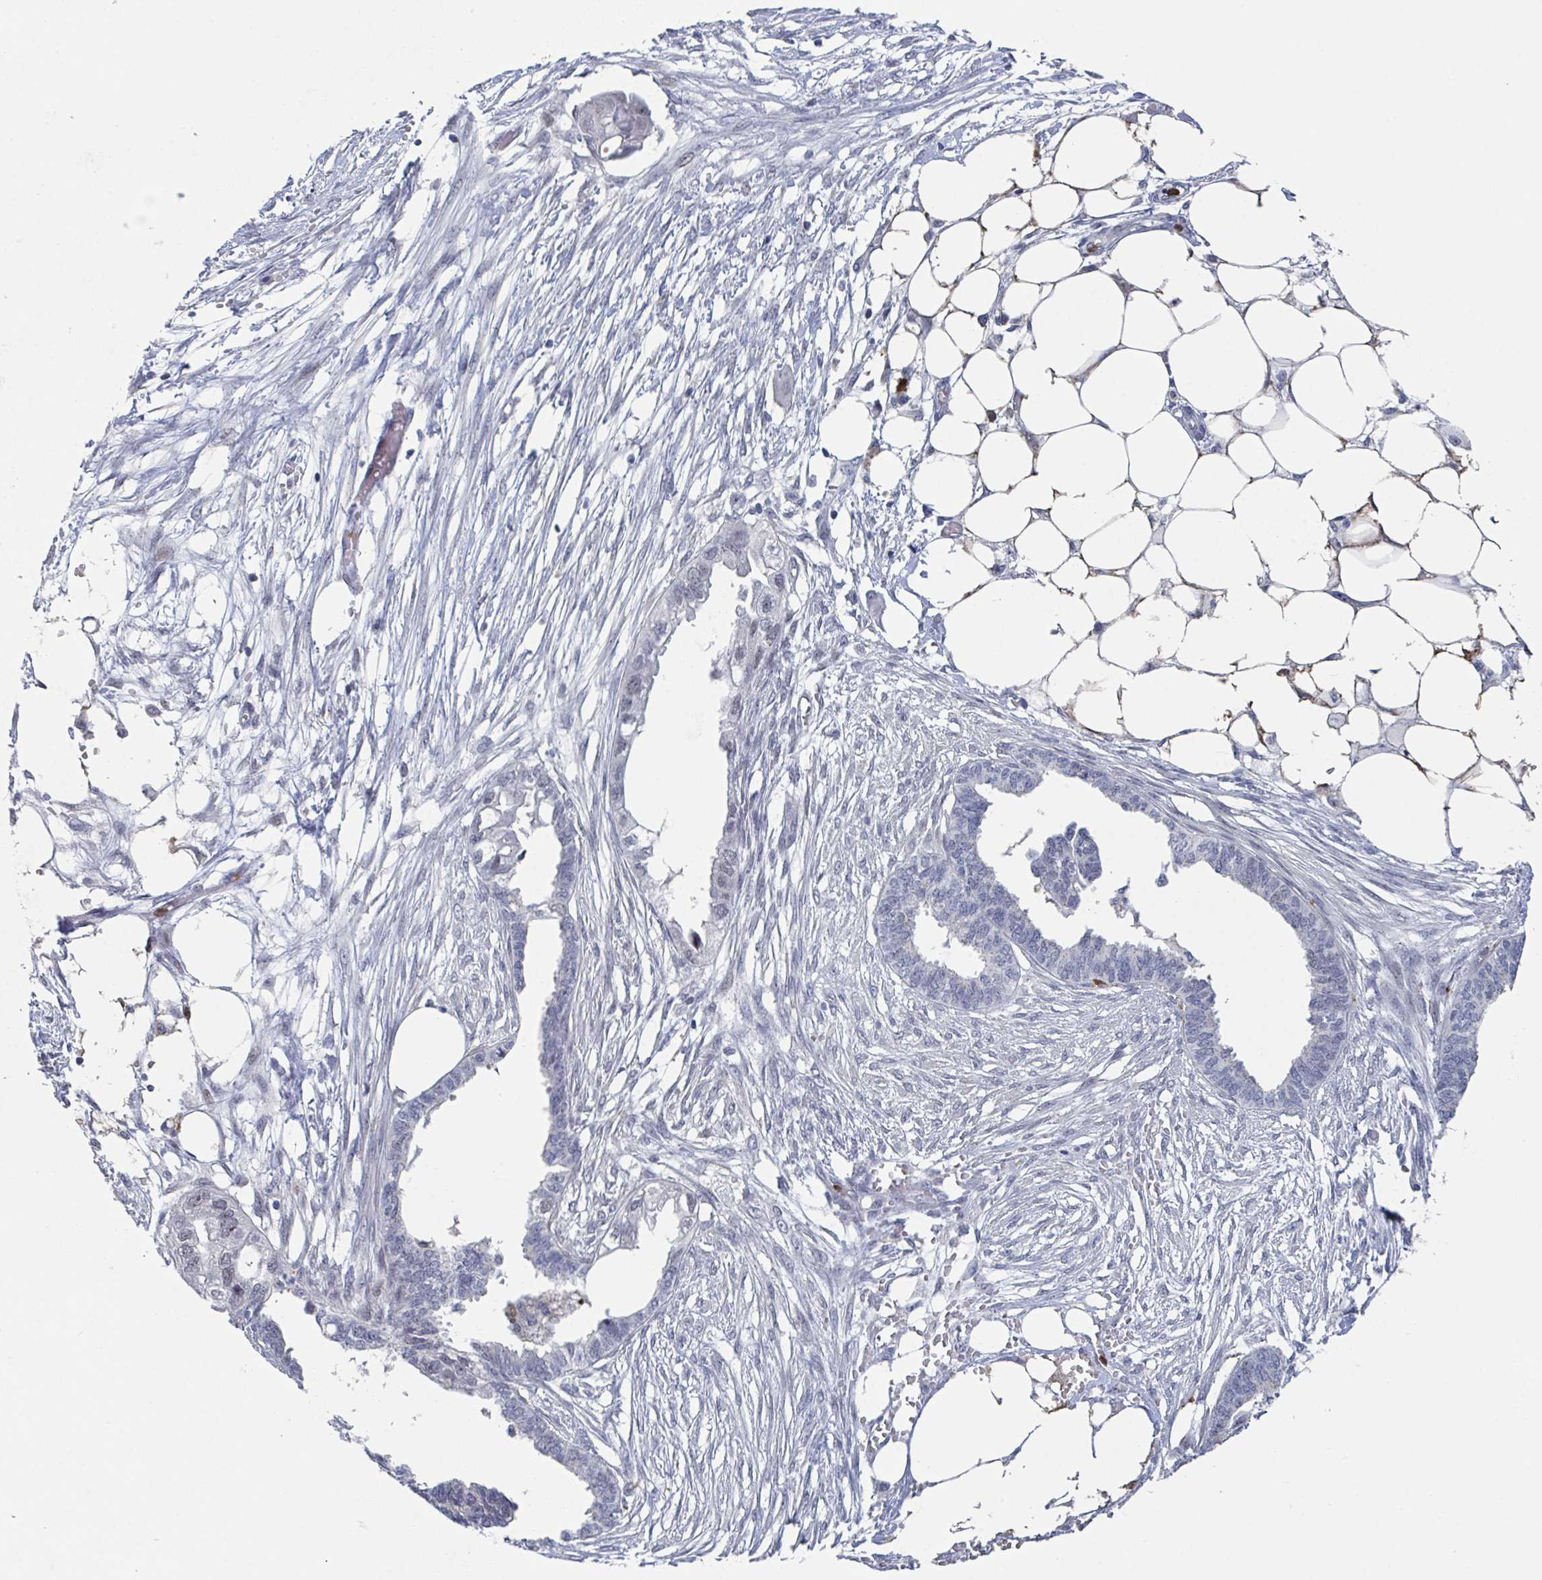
{"staining": {"intensity": "moderate", "quantity": "<25%", "location": "nuclear"}, "tissue": "endometrial cancer", "cell_type": "Tumor cells", "image_type": "cancer", "snomed": [{"axis": "morphology", "description": "Adenocarcinoma, NOS"}, {"axis": "morphology", "description": "Adenocarcinoma, metastatic, NOS"}, {"axis": "topography", "description": "Adipose tissue"}, {"axis": "topography", "description": "Endometrium"}], "caption": "A histopathology image of metastatic adenocarcinoma (endometrial) stained for a protein shows moderate nuclear brown staining in tumor cells. (DAB (3,3'-diaminobenzidine) IHC, brown staining for protein, blue staining for nuclei).", "gene": "RNF212", "patient": {"sex": "female", "age": 67}}